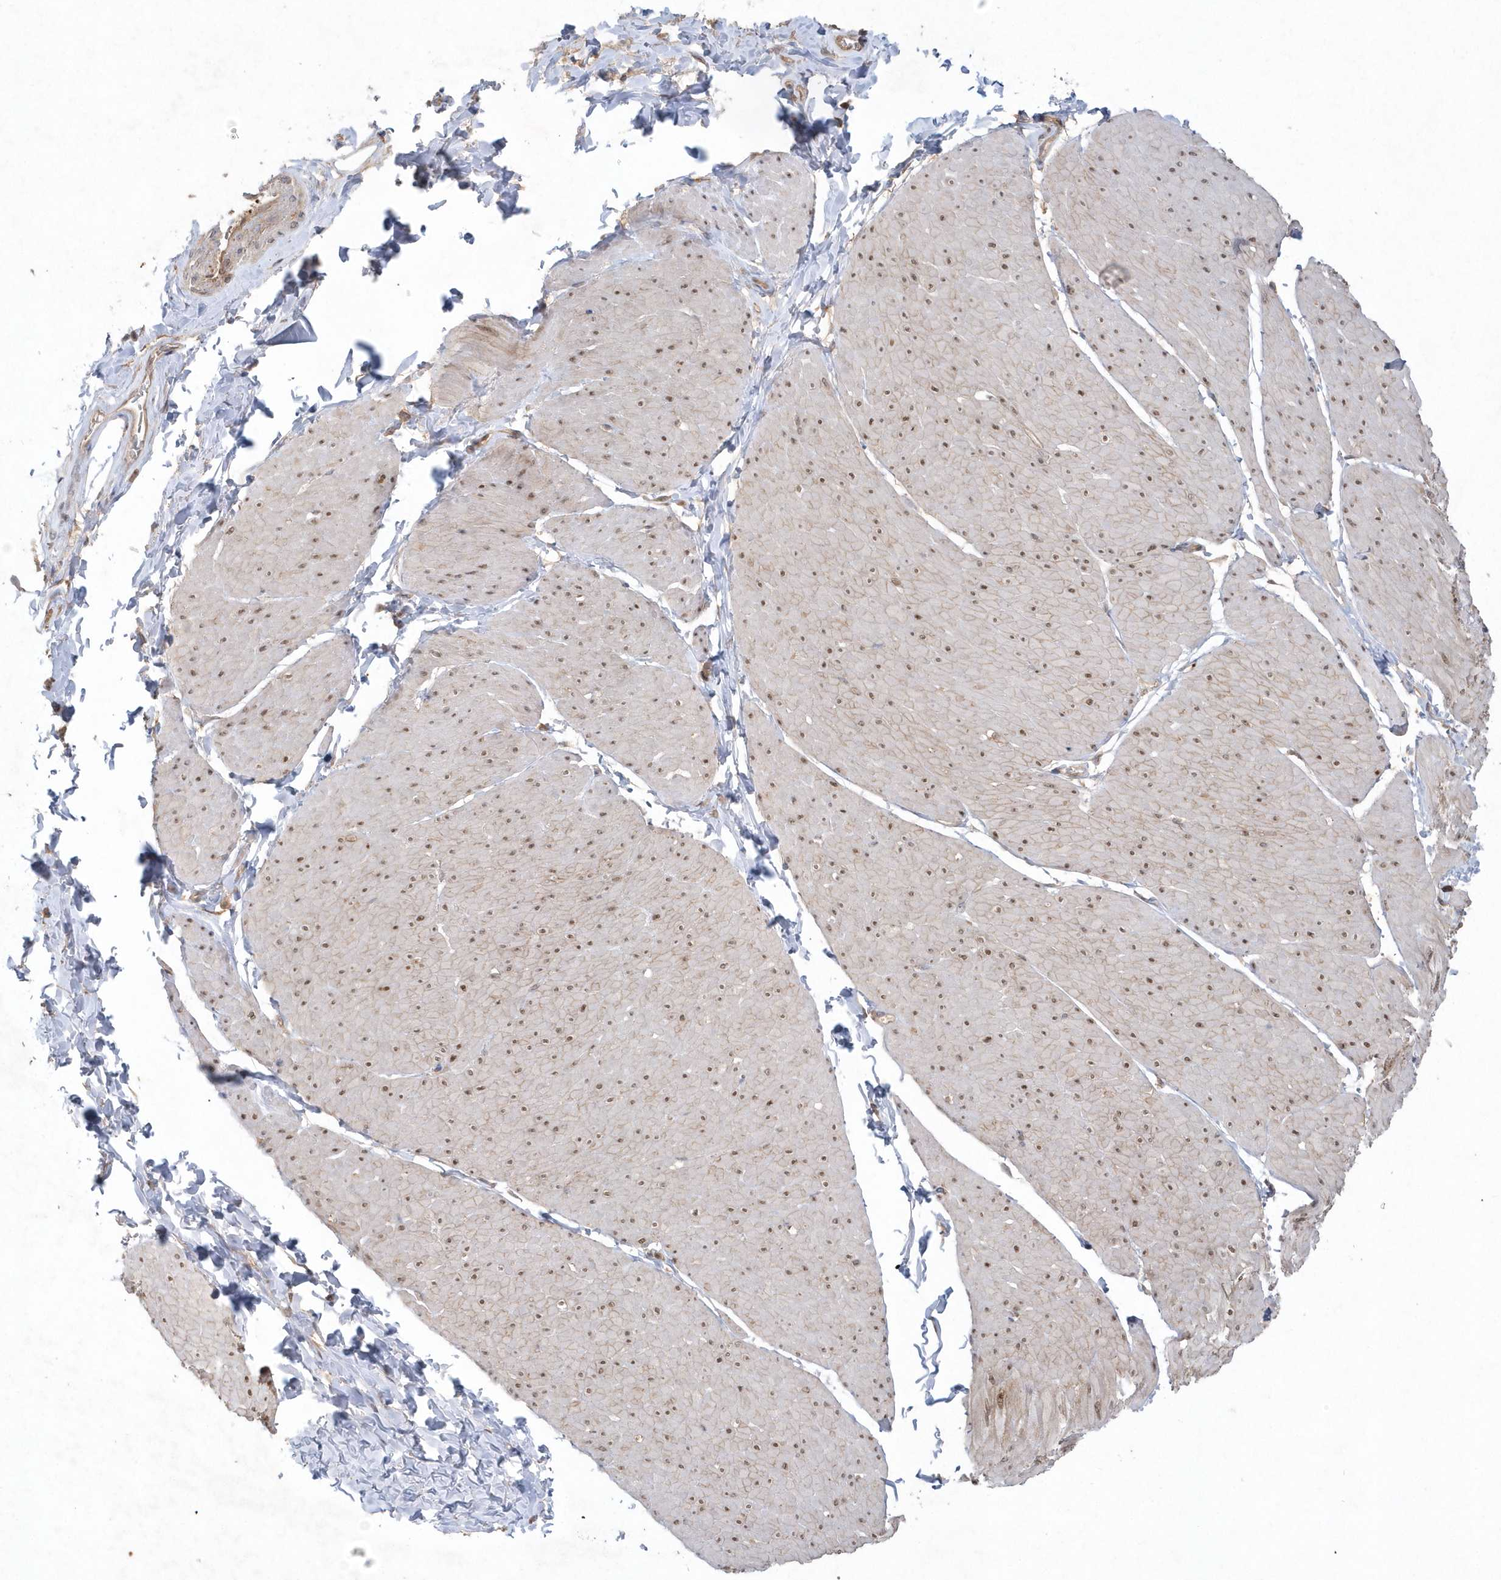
{"staining": {"intensity": "moderate", "quantity": ">75%", "location": "cytoplasmic/membranous,nuclear"}, "tissue": "smooth muscle", "cell_type": "Smooth muscle cells", "image_type": "normal", "snomed": [{"axis": "morphology", "description": "Urothelial carcinoma, High grade"}, {"axis": "topography", "description": "Urinary bladder"}], "caption": "This image demonstrates immunohistochemistry staining of benign smooth muscle, with medium moderate cytoplasmic/membranous,nuclear positivity in approximately >75% of smooth muscle cells.", "gene": "ACYP1", "patient": {"sex": "male", "age": 46}}